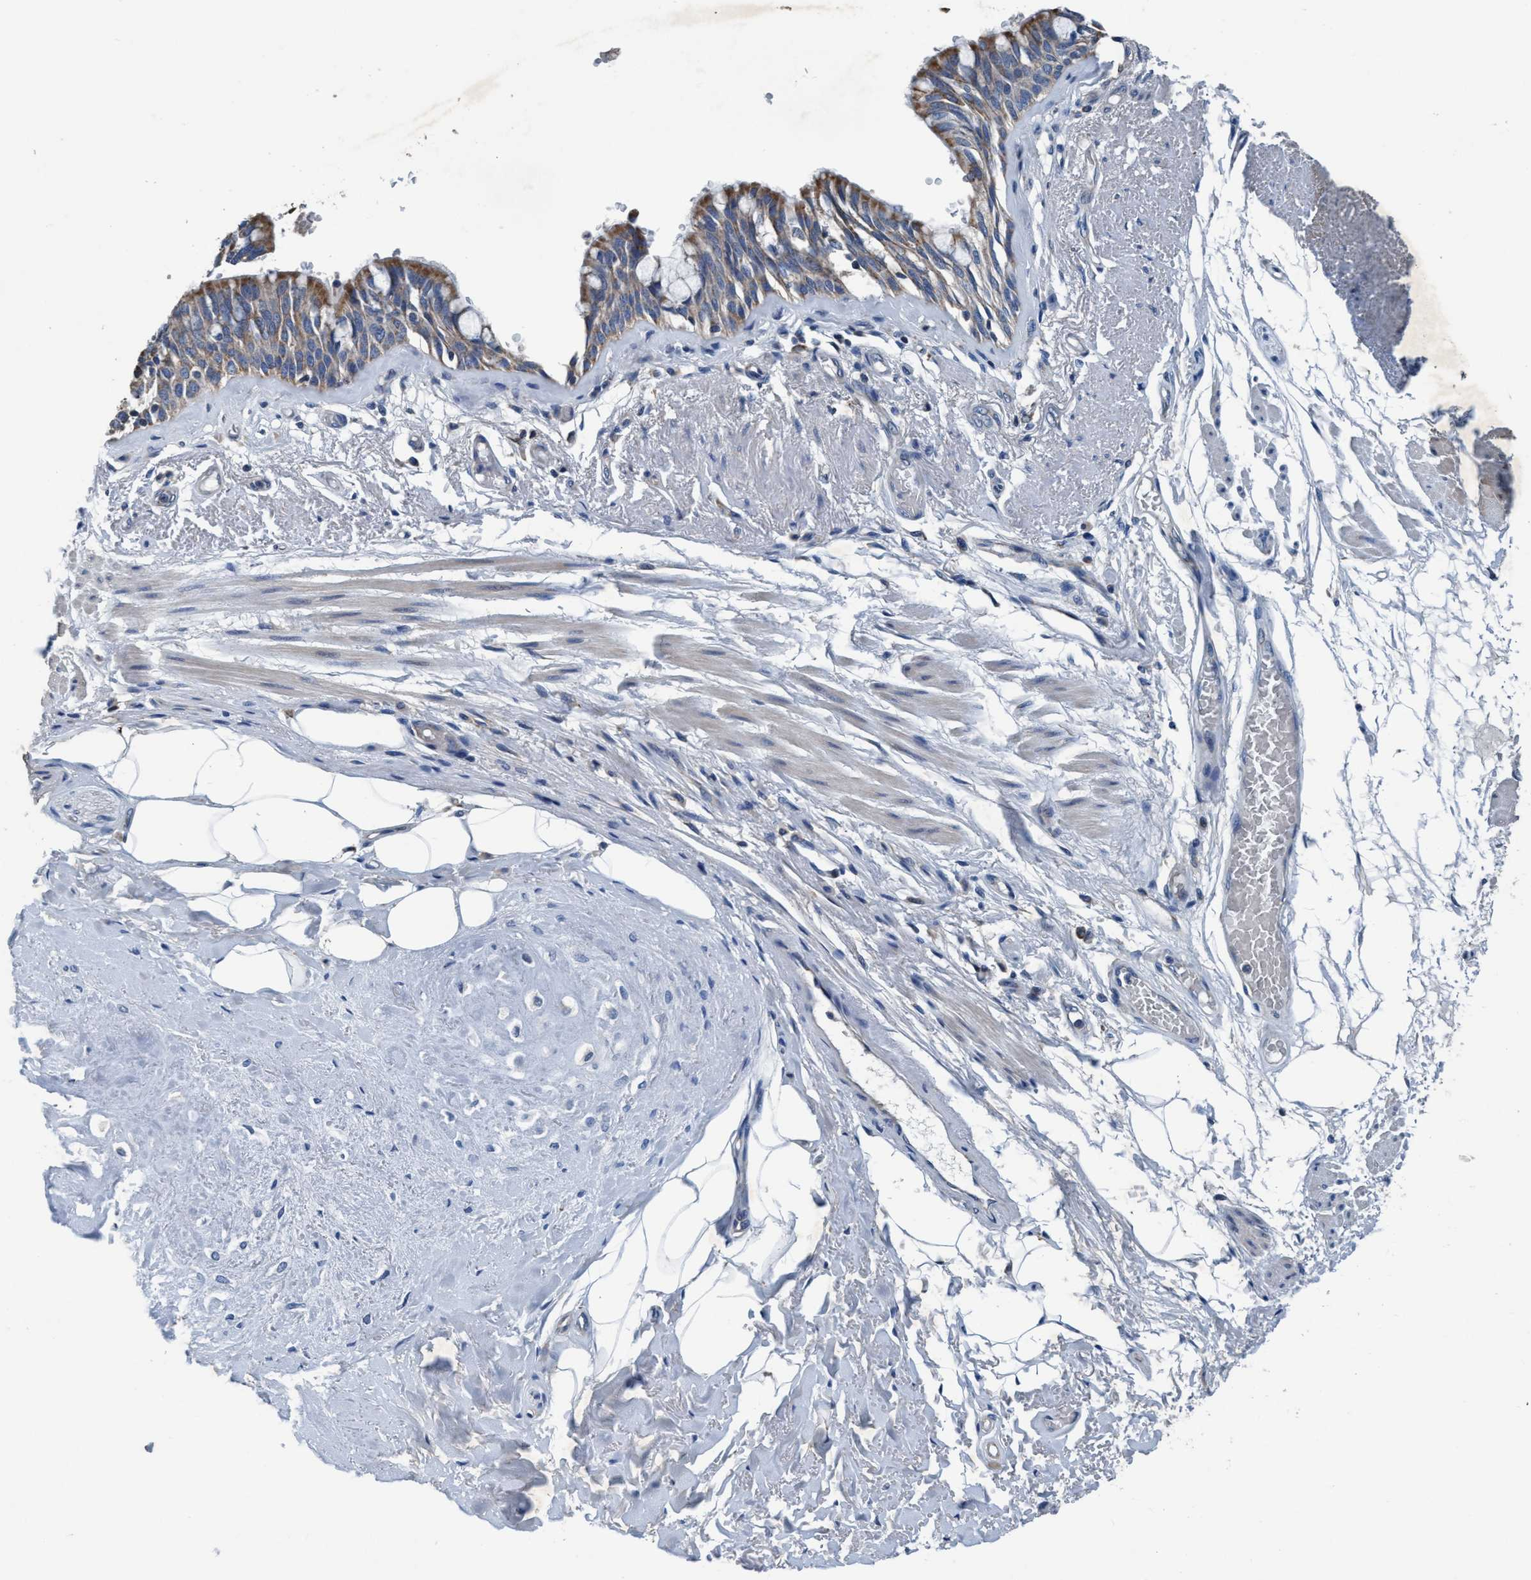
{"staining": {"intensity": "moderate", "quantity": "25%-75%", "location": "cytoplasmic/membranous"}, "tissue": "bronchus", "cell_type": "Respiratory epithelial cells", "image_type": "normal", "snomed": [{"axis": "morphology", "description": "Normal tissue, NOS"}, {"axis": "topography", "description": "Bronchus"}], "caption": "Protein analysis of benign bronchus reveals moderate cytoplasmic/membranous expression in approximately 25%-75% of respiratory epithelial cells.", "gene": "ANKFN1", "patient": {"sex": "male", "age": 66}}